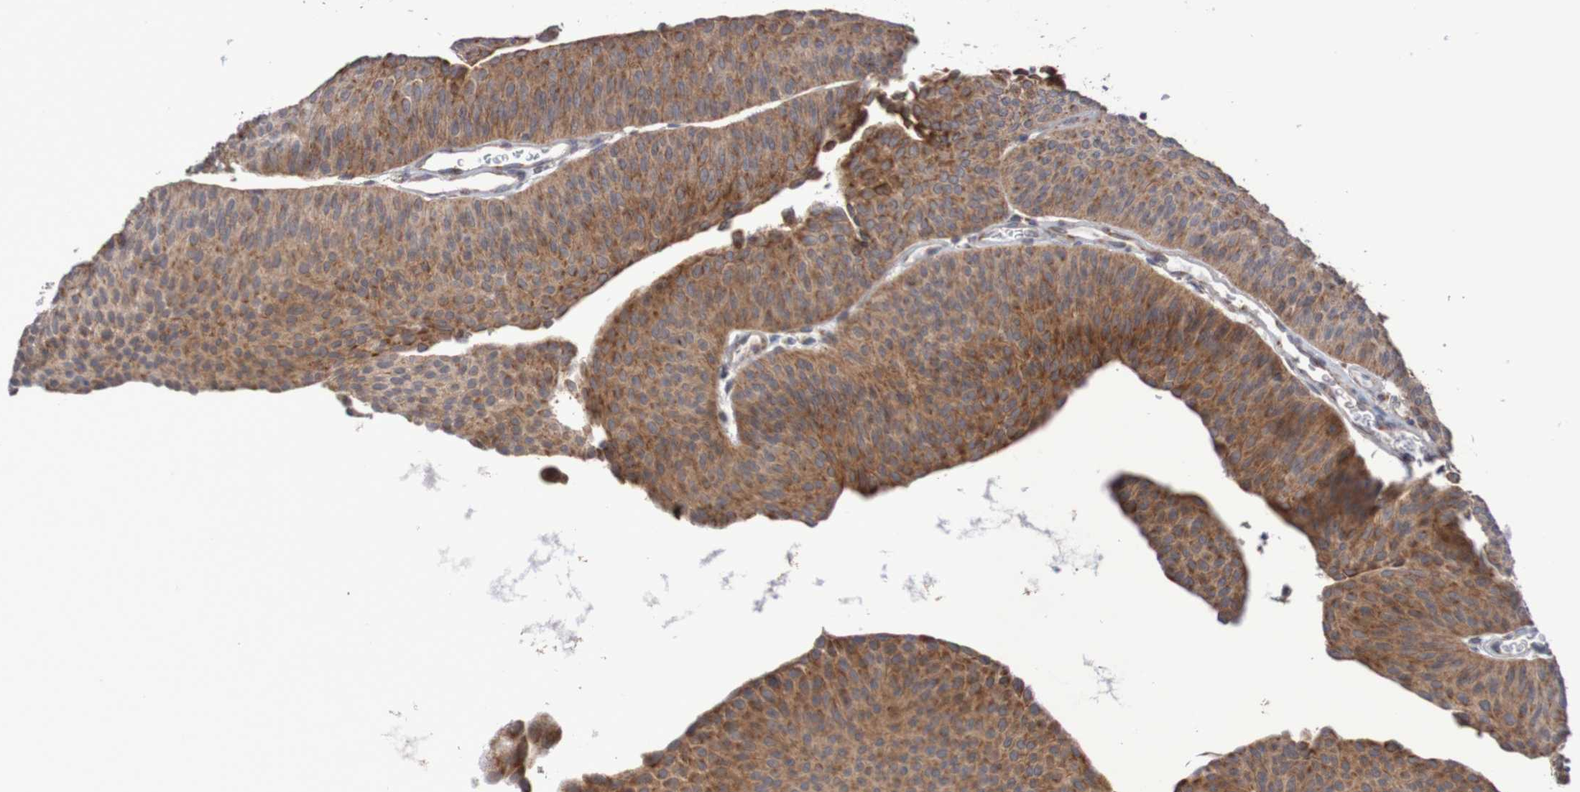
{"staining": {"intensity": "moderate", "quantity": ">75%", "location": "cytoplasmic/membranous"}, "tissue": "urothelial cancer", "cell_type": "Tumor cells", "image_type": "cancer", "snomed": [{"axis": "morphology", "description": "Urothelial carcinoma, Low grade"}, {"axis": "topography", "description": "Urinary bladder"}], "caption": "Protein analysis of urothelial cancer tissue displays moderate cytoplasmic/membranous staining in about >75% of tumor cells.", "gene": "DVL1", "patient": {"sex": "female", "age": 60}}